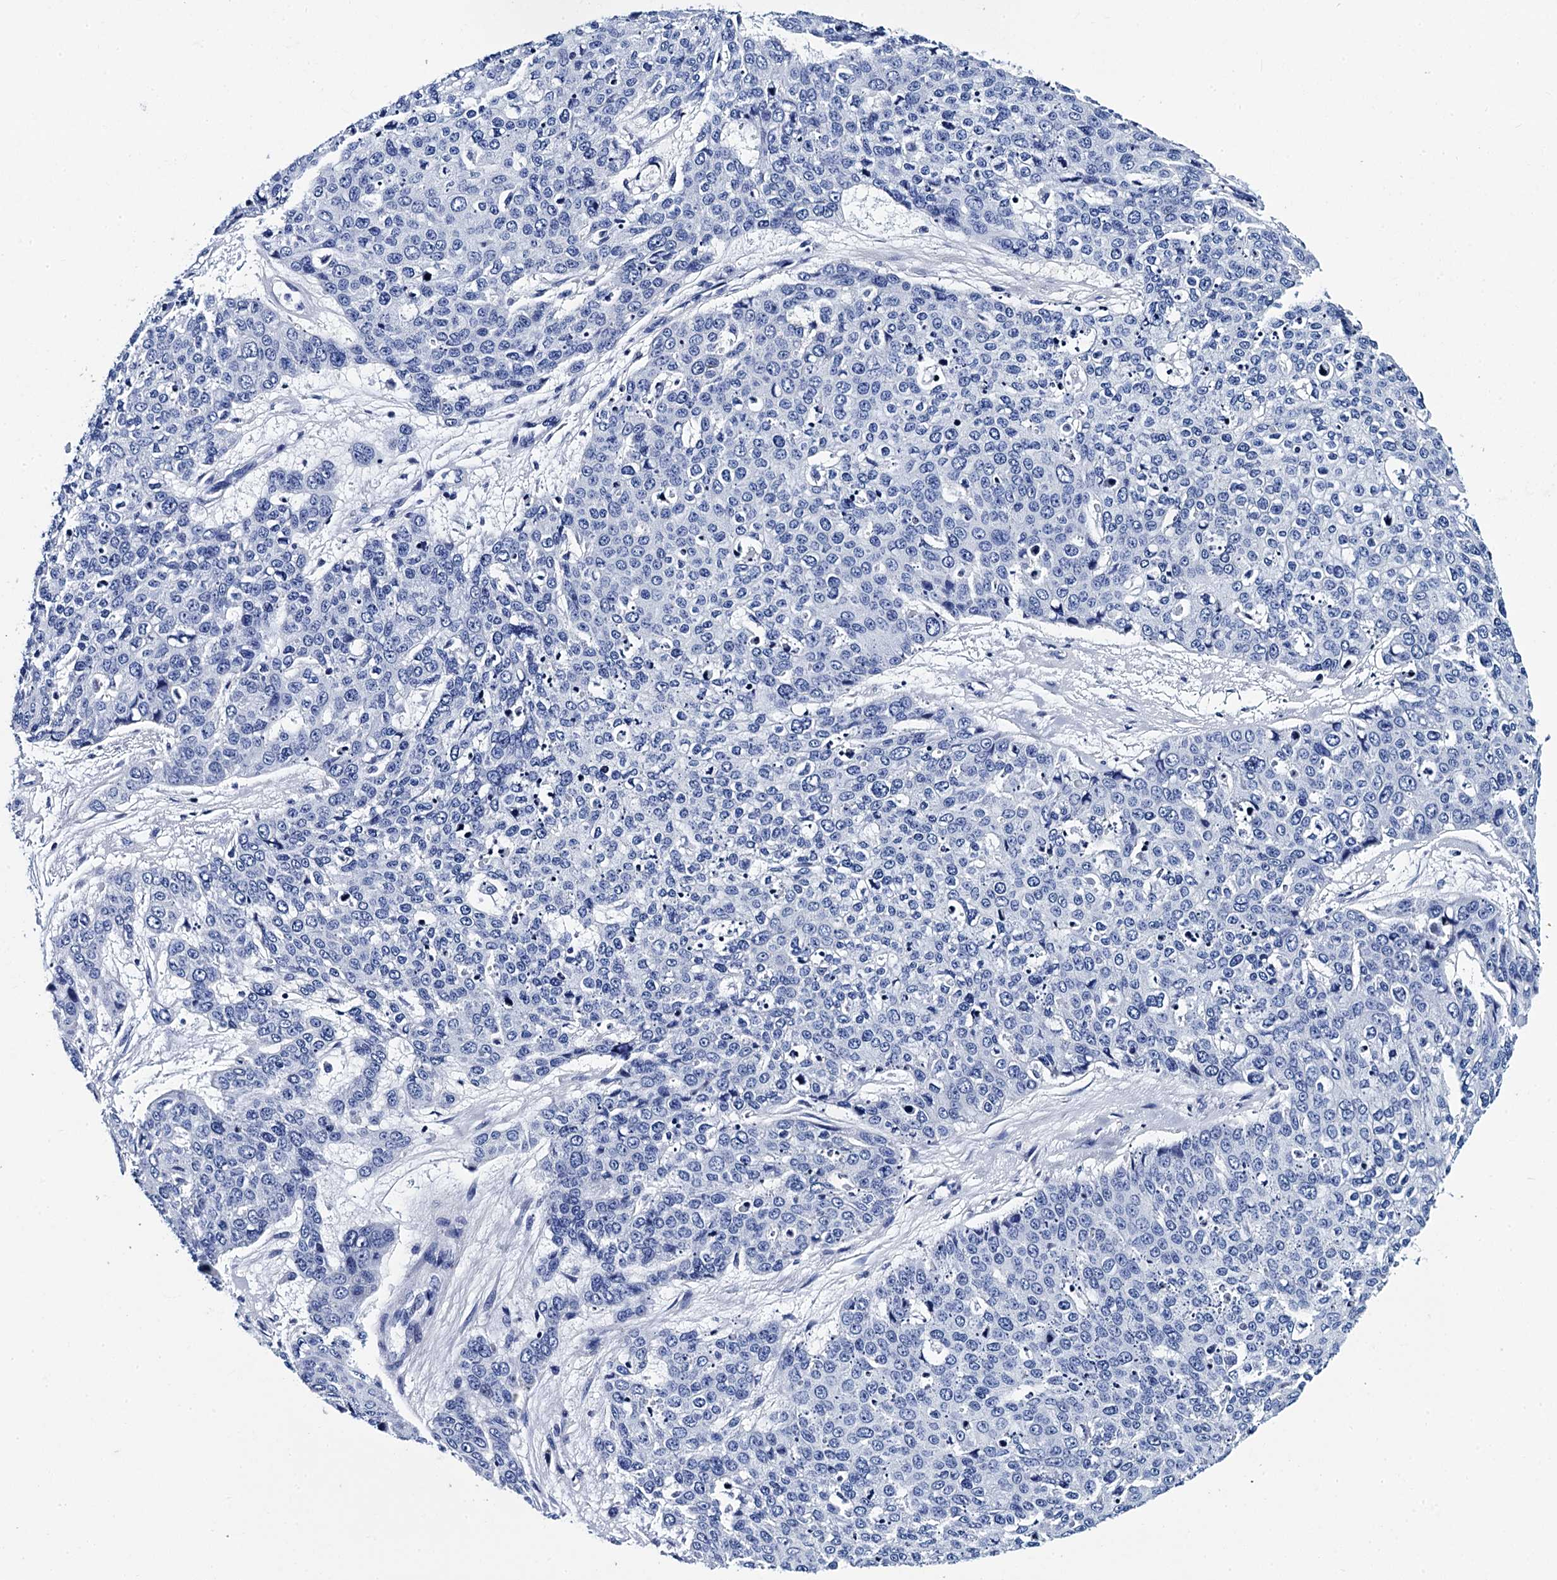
{"staining": {"intensity": "negative", "quantity": "none", "location": "none"}, "tissue": "skin cancer", "cell_type": "Tumor cells", "image_type": "cancer", "snomed": [{"axis": "morphology", "description": "Squamous cell carcinoma, NOS"}, {"axis": "topography", "description": "Skin"}], "caption": "This is an immunohistochemistry (IHC) photomicrograph of human squamous cell carcinoma (skin). There is no positivity in tumor cells.", "gene": "MYBPC3", "patient": {"sex": "male", "age": 71}}